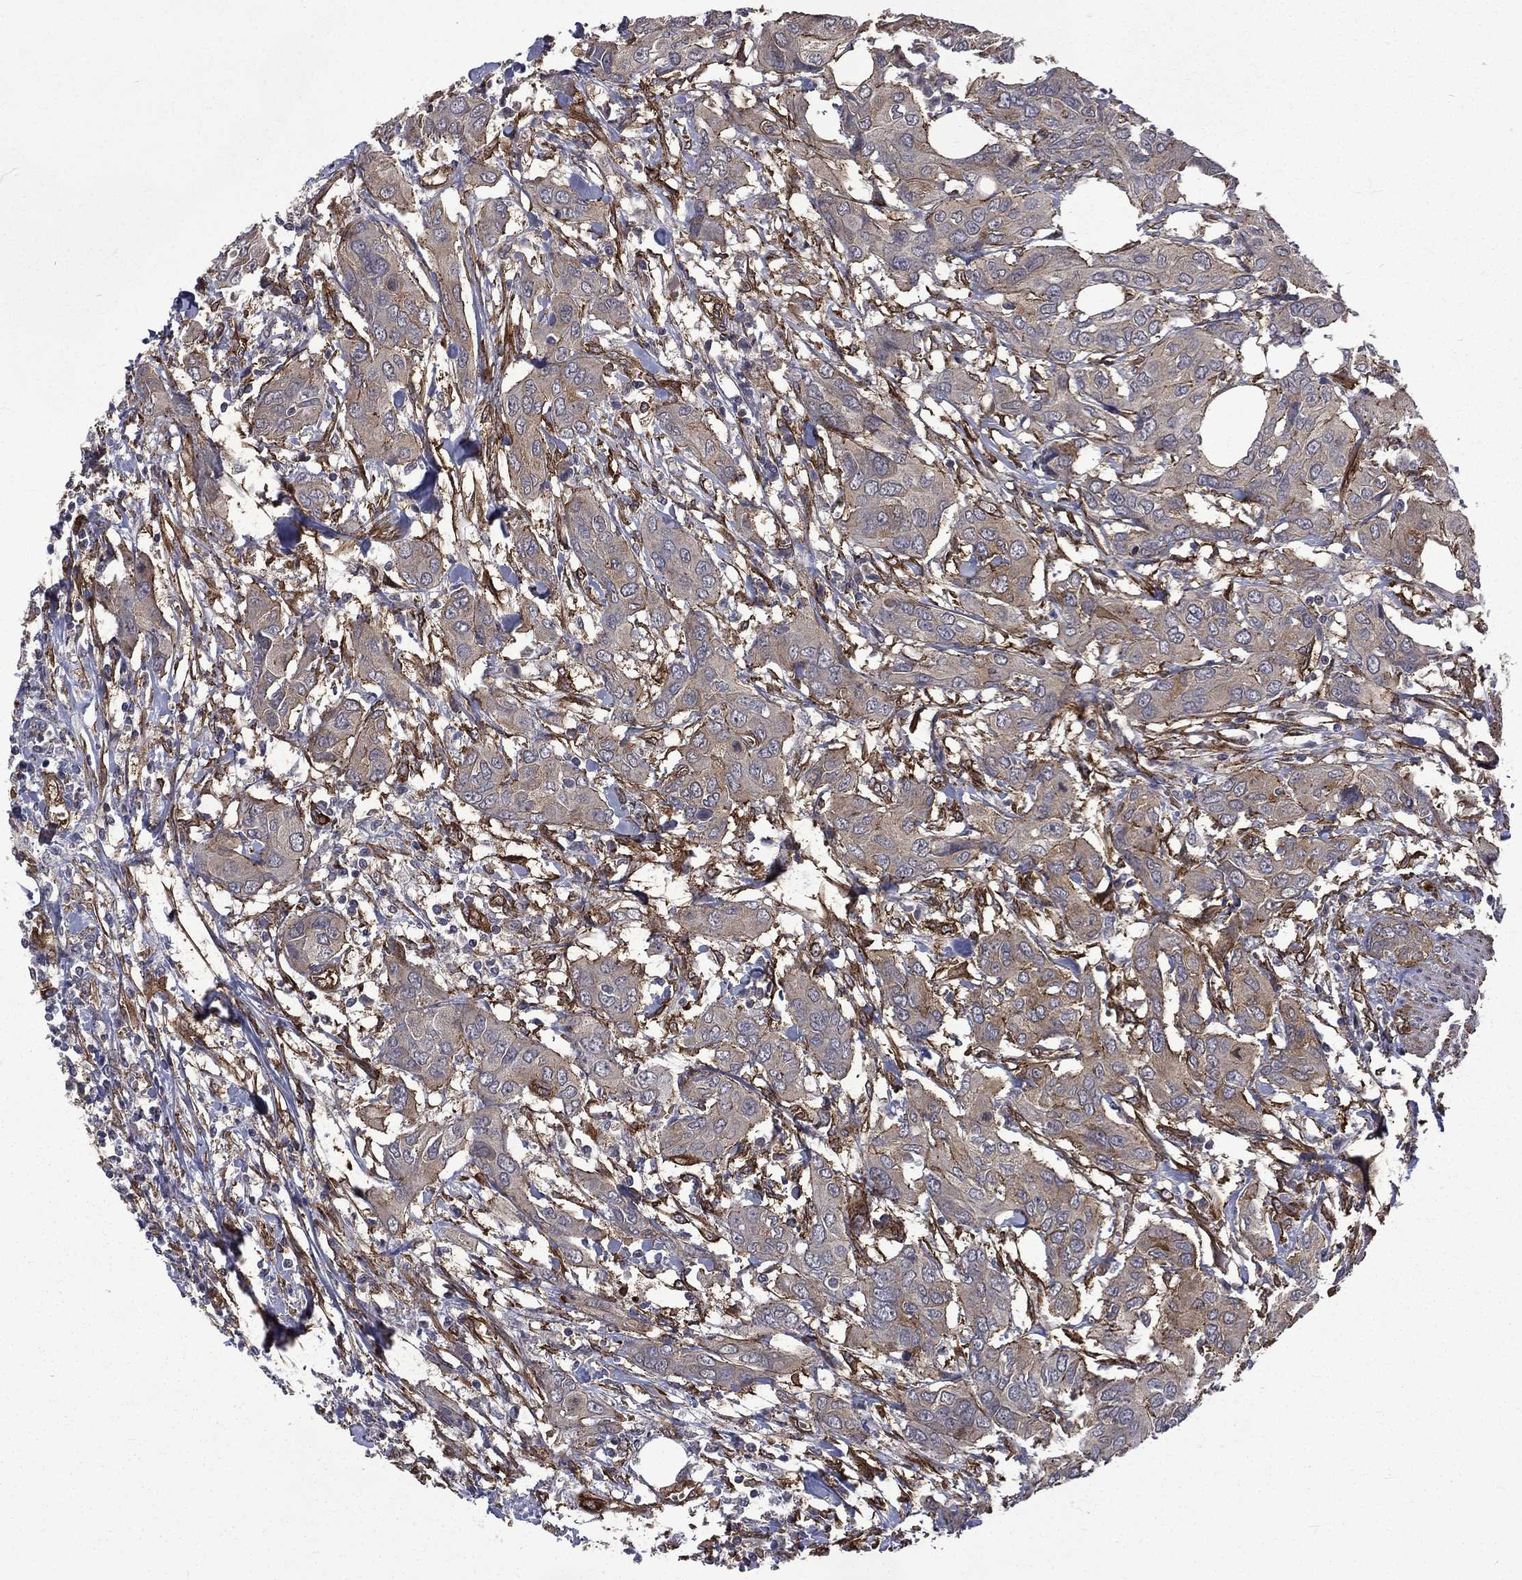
{"staining": {"intensity": "weak", "quantity": "25%-75%", "location": "cytoplasmic/membranous"}, "tissue": "urothelial cancer", "cell_type": "Tumor cells", "image_type": "cancer", "snomed": [{"axis": "morphology", "description": "Urothelial carcinoma, NOS"}, {"axis": "morphology", "description": "Urothelial carcinoma, High grade"}, {"axis": "topography", "description": "Urinary bladder"}], "caption": "An image of human urothelial carcinoma (high-grade) stained for a protein displays weak cytoplasmic/membranous brown staining in tumor cells.", "gene": "PPFIBP1", "patient": {"sex": "male", "age": 63}}